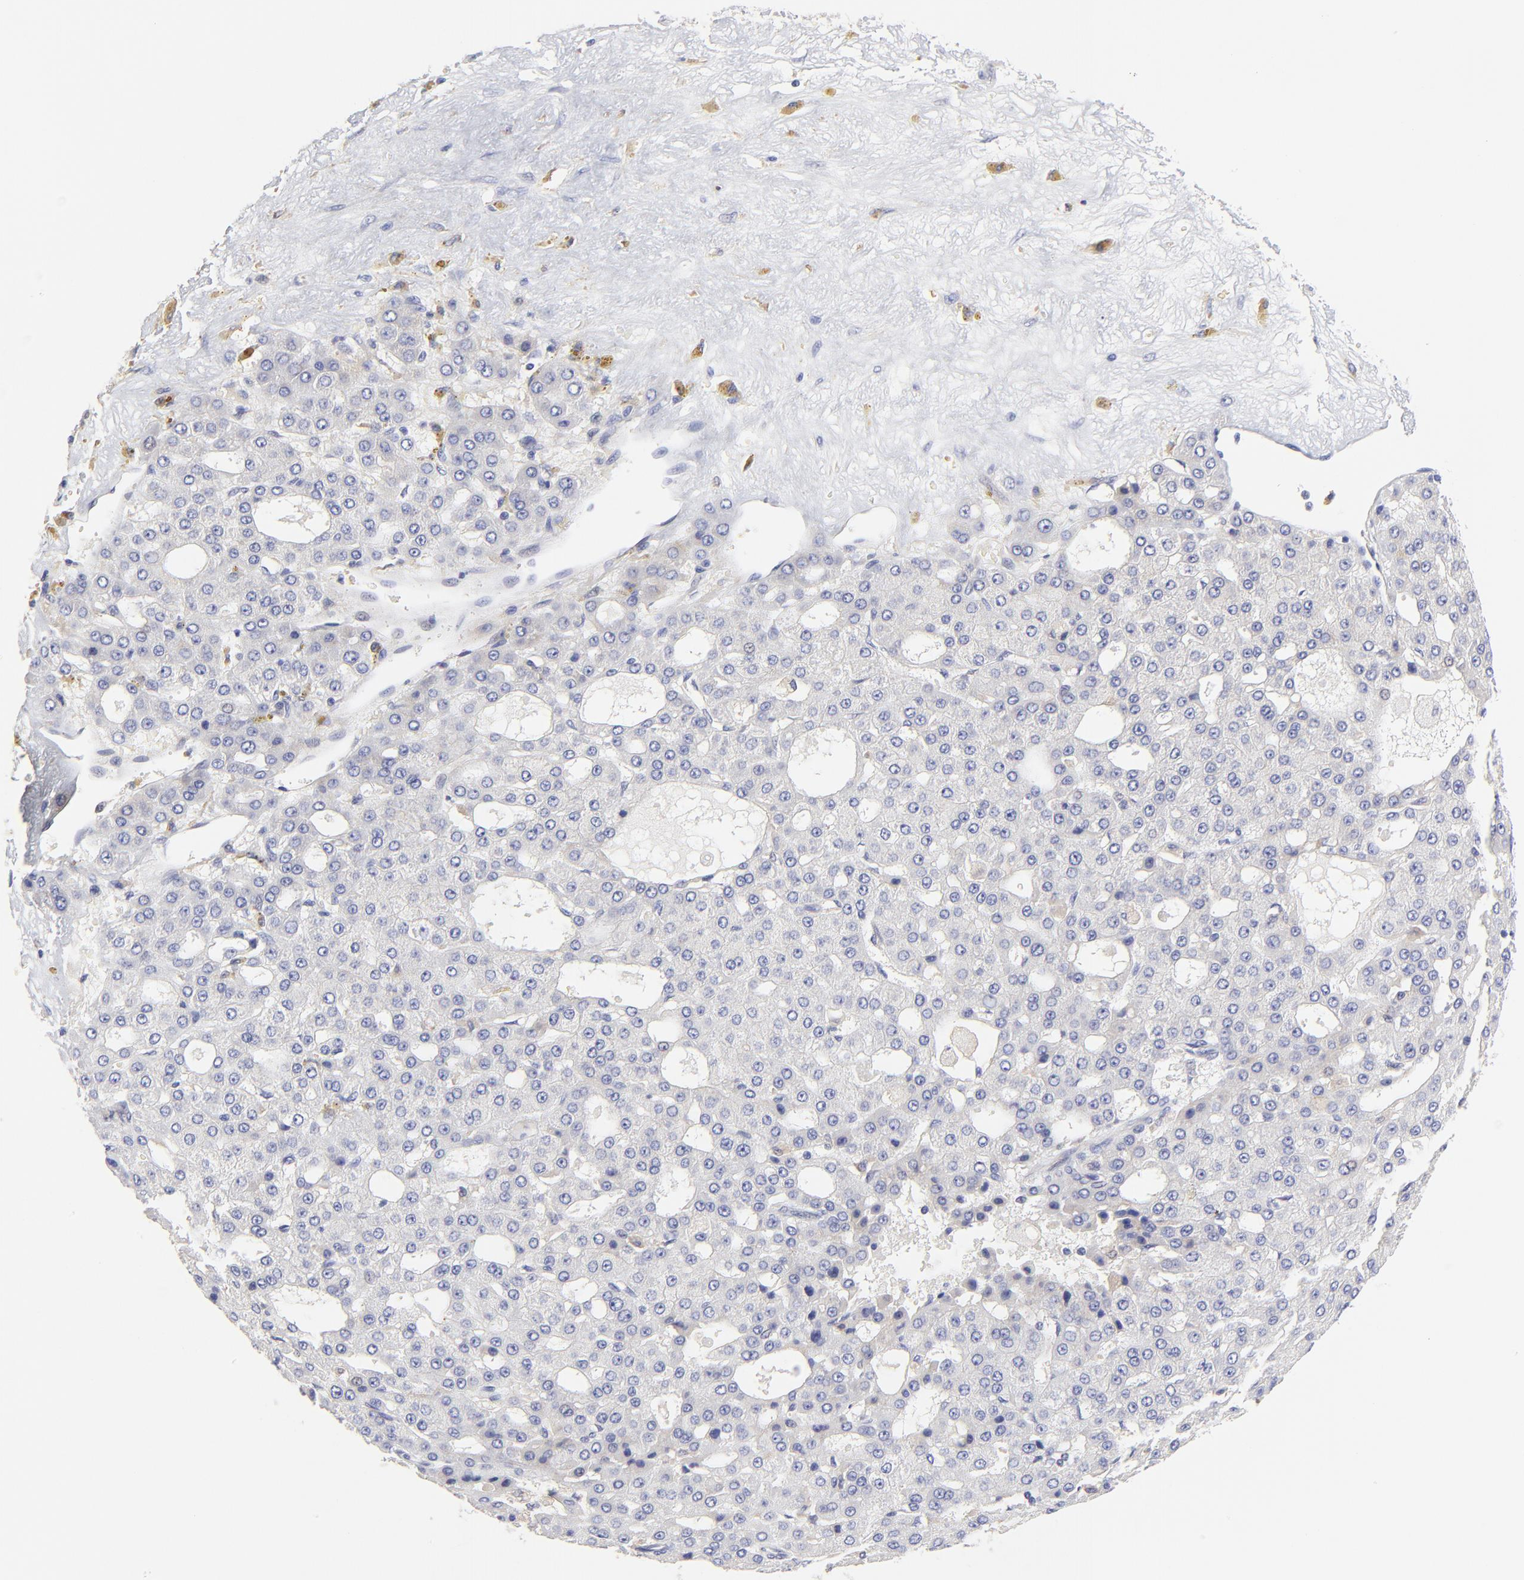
{"staining": {"intensity": "negative", "quantity": "none", "location": "none"}, "tissue": "liver cancer", "cell_type": "Tumor cells", "image_type": "cancer", "snomed": [{"axis": "morphology", "description": "Carcinoma, Hepatocellular, NOS"}, {"axis": "topography", "description": "Liver"}], "caption": "Micrograph shows no protein positivity in tumor cells of liver hepatocellular carcinoma tissue. (Brightfield microscopy of DAB (3,3'-diaminobenzidine) IHC at high magnification).", "gene": "LHFPL1", "patient": {"sex": "male", "age": 47}}